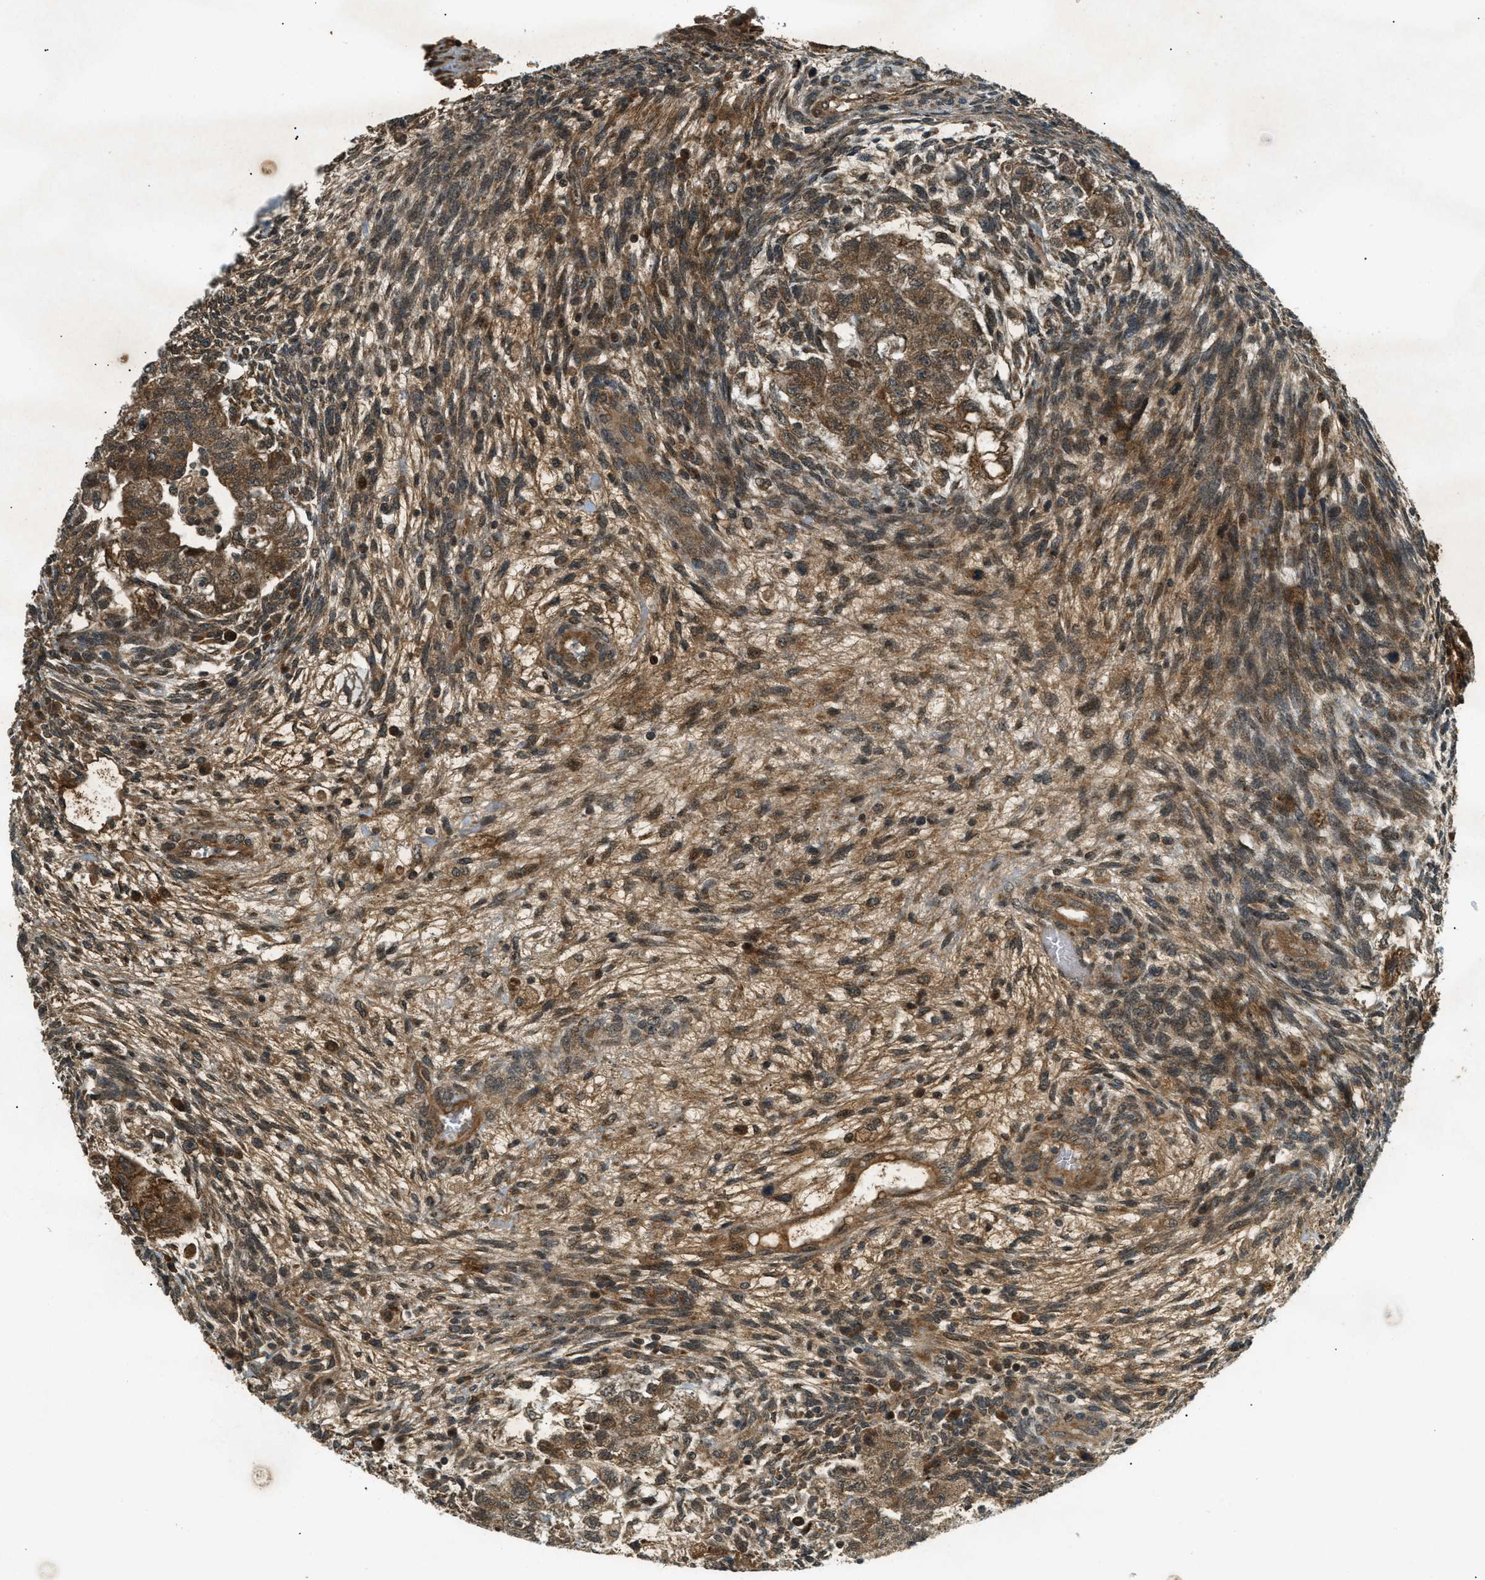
{"staining": {"intensity": "moderate", "quantity": ">75%", "location": "cytoplasmic/membranous"}, "tissue": "testis cancer", "cell_type": "Tumor cells", "image_type": "cancer", "snomed": [{"axis": "morphology", "description": "Normal tissue, NOS"}, {"axis": "morphology", "description": "Carcinoma, Embryonal, NOS"}, {"axis": "topography", "description": "Testis"}], "caption": "Immunohistochemistry (IHC) image of testis cancer stained for a protein (brown), which reveals medium levels of moderate cytoplasmic/membranous expression in about >75% of tumor cells.", "gene": "EIF2AK3", "patient": {"sex": "male", "age": 36}}